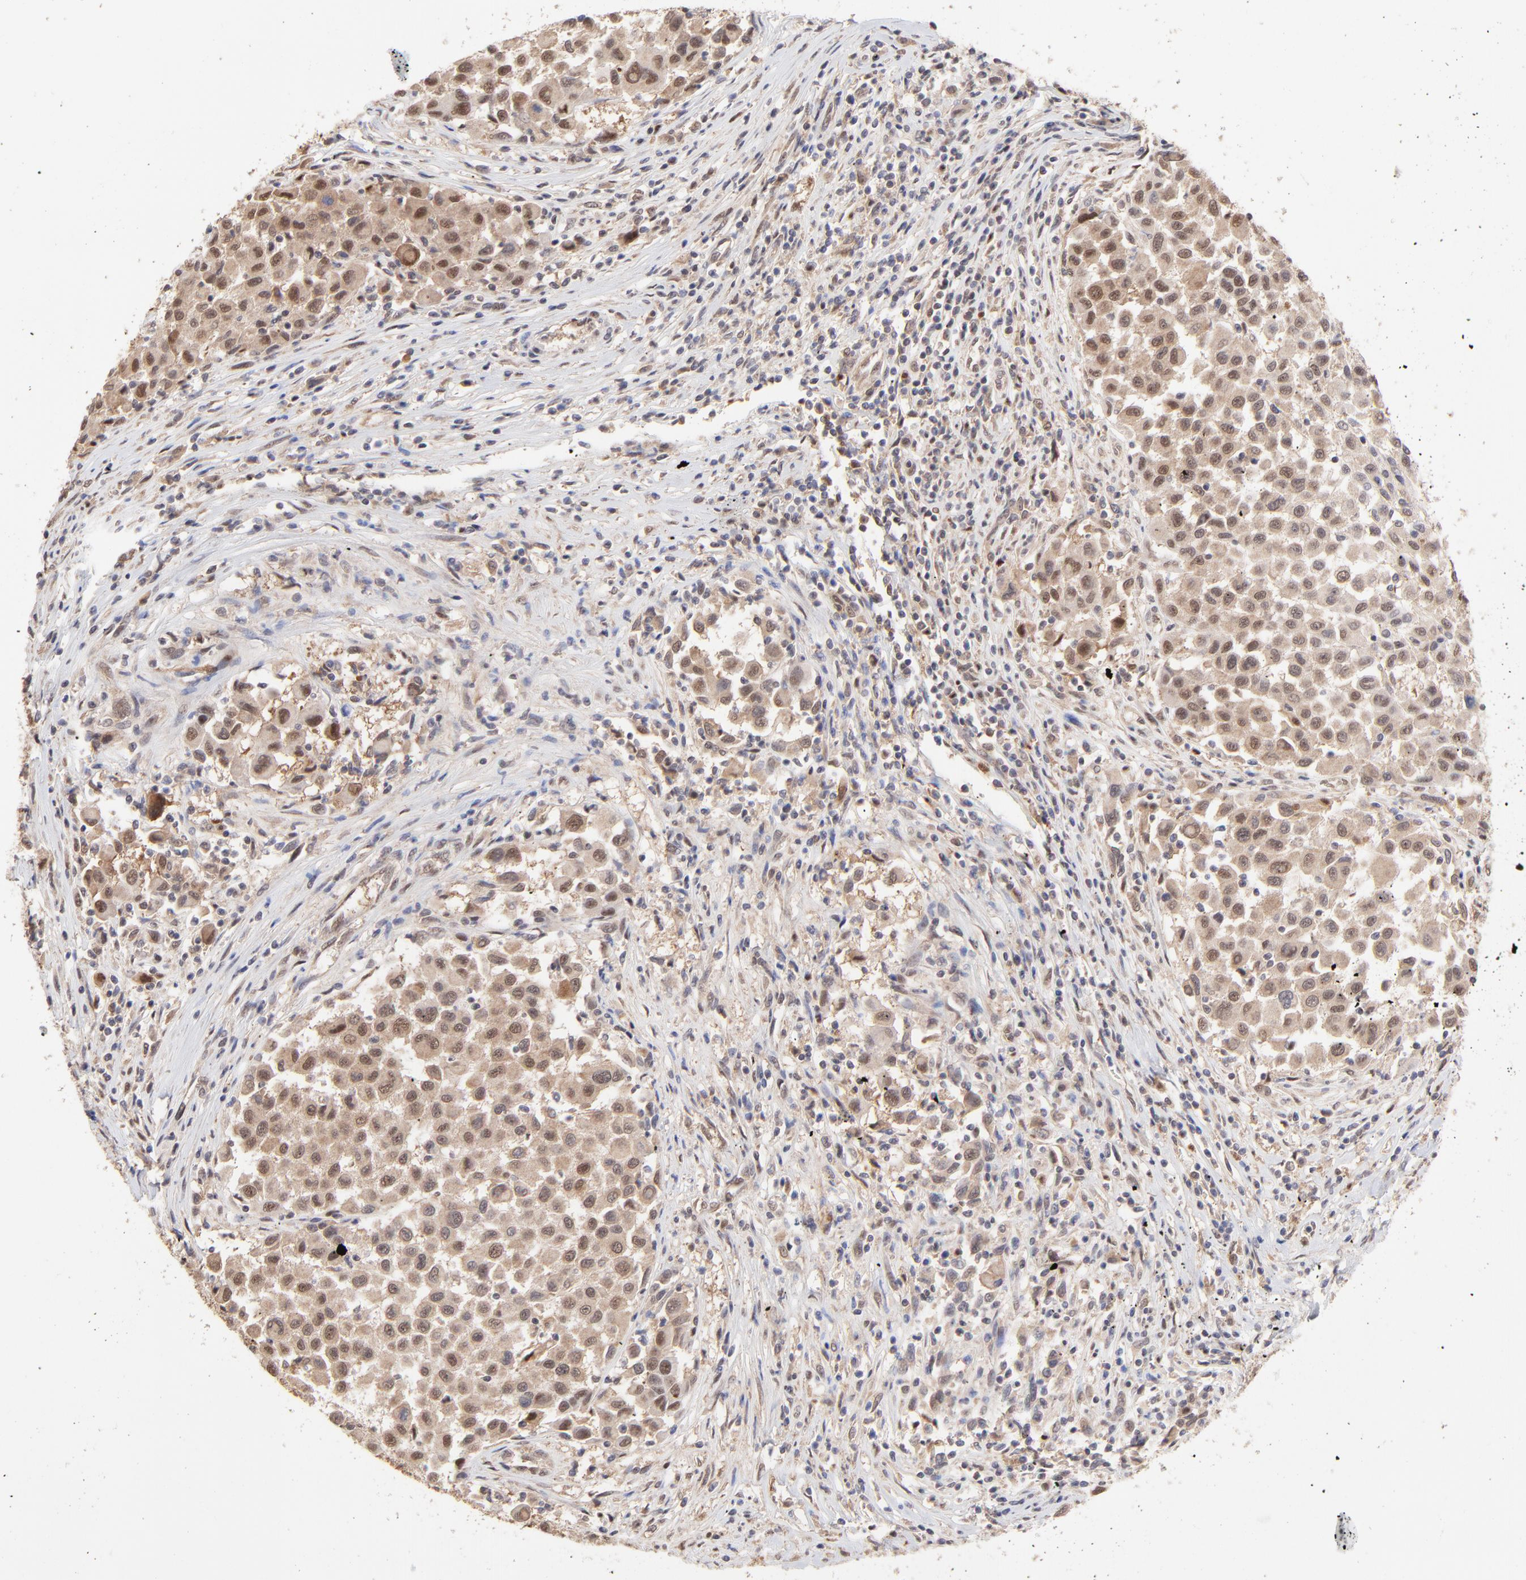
{"staining": {"intensity": "weak", "quantity": ">75%", "location": "cytoplasmic/membranous,nuclear"}, "tissue": "melanoma", "cell_type": "Tumor cells", "image_type": "cancer", "snomed": [{"axis": "morphology", "description": "Malignant melanoma, Metastatic site"}, {"axis": "topography", "description": "Lymph node"}], "caption": "Tumor cells display low levels of weak cytoplasmic/membranous and nuclear staining in about >75% of cells in human malignant melanoma (metastatic site).", "gene": "PSMD14", "patient": {"sex": "male", "age": 61}}